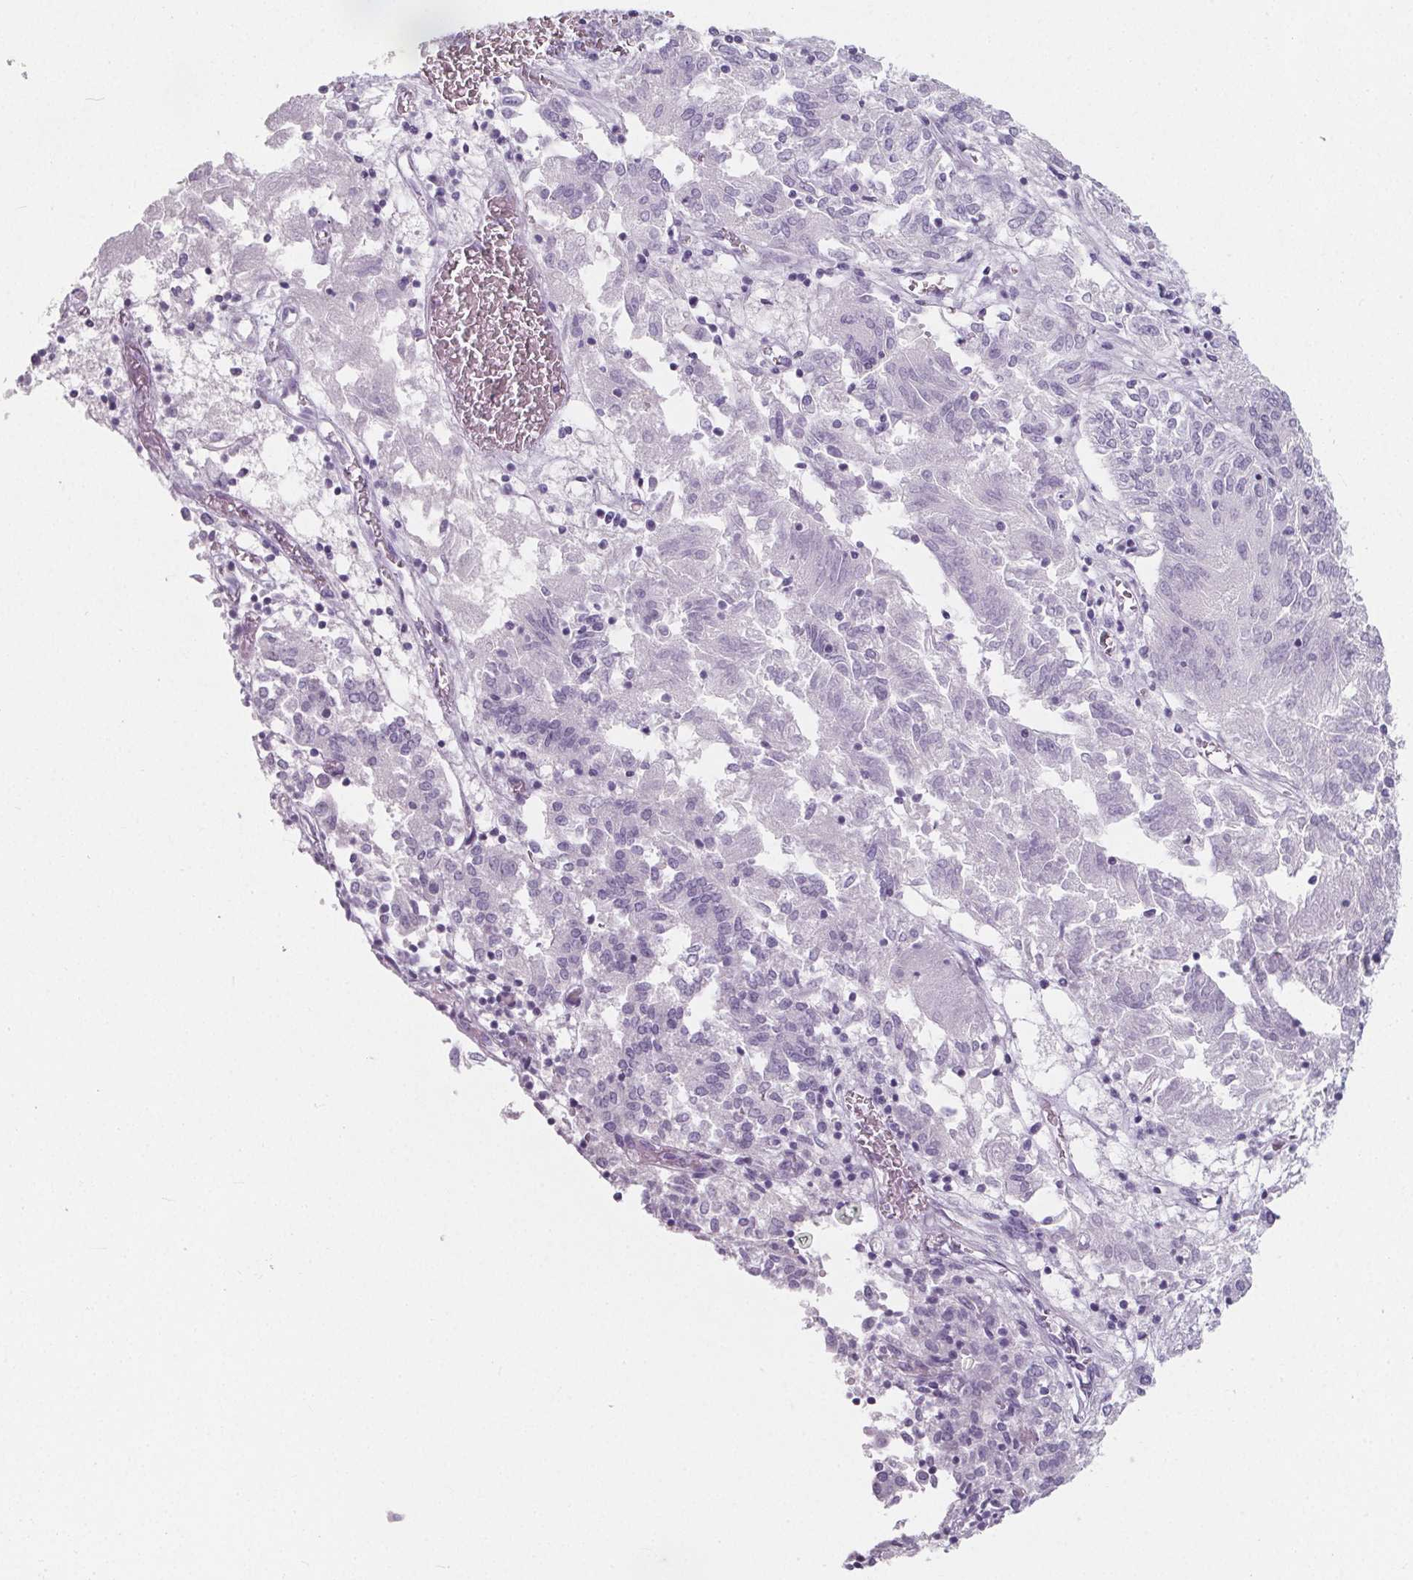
{"staining": {"intensity": "negative", "quantity": "none", "location": "none"}, "tissue": "endometrial cancer", "cell_type": "Tumor cells", "image_type": "cancer", "snomed": [{"axis": "morphology", "description": "Adenocarcinoma, NOS"}, {"axis": "topography", "description": "Endometrium"}], "caption": "An immunohistochemistry micrograph of endometrial adenocarcinoma is shown. There is no staining in tumor cells of endometrial adenocarcinoma.", "gene": "ADRB1", "patient": {"sex": "female", "age": 54}}